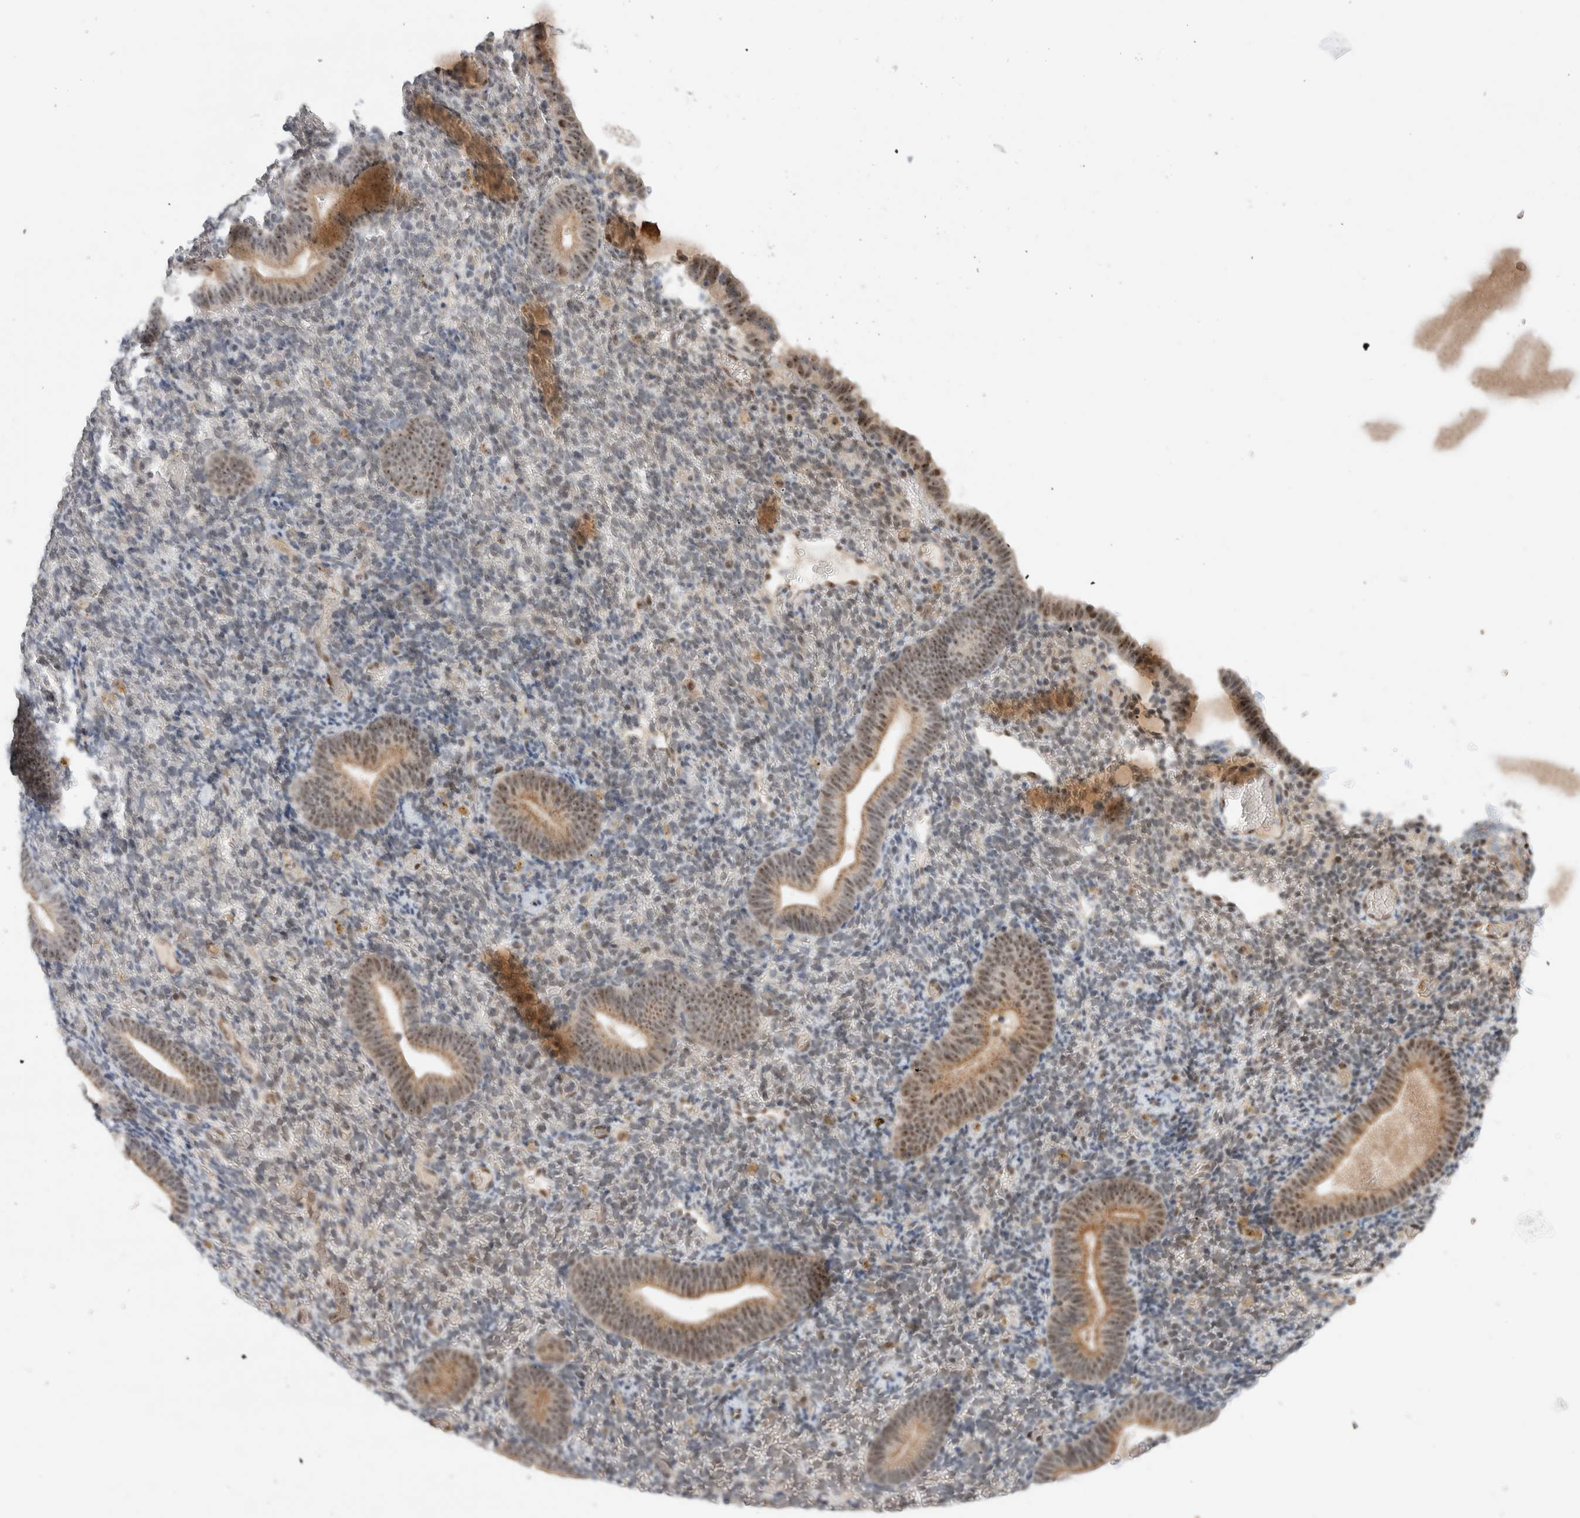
{"staining": {"intensity": "negative", "quantity": "none", "location": "none"}, "tissue": "endometrium", "cell_type": "Cells in endometrial stroma", "image_type": "normal", "snomed": [{"axis": "morphology", "description": "Normal tissue, NOS"}, {"axis": "topography", "description": "Endometrium"}], "caption": "IHC photomicrograph of normal endometrium: human endometrium stained with DAB exhibits no significant protein positivity in cells in endometrial stroma. (Immunohistochemistry, brightfield microscopy, high magnification).", "gene": "MPHOSPH6", "patient": {"sex": "female", "age": 51}}